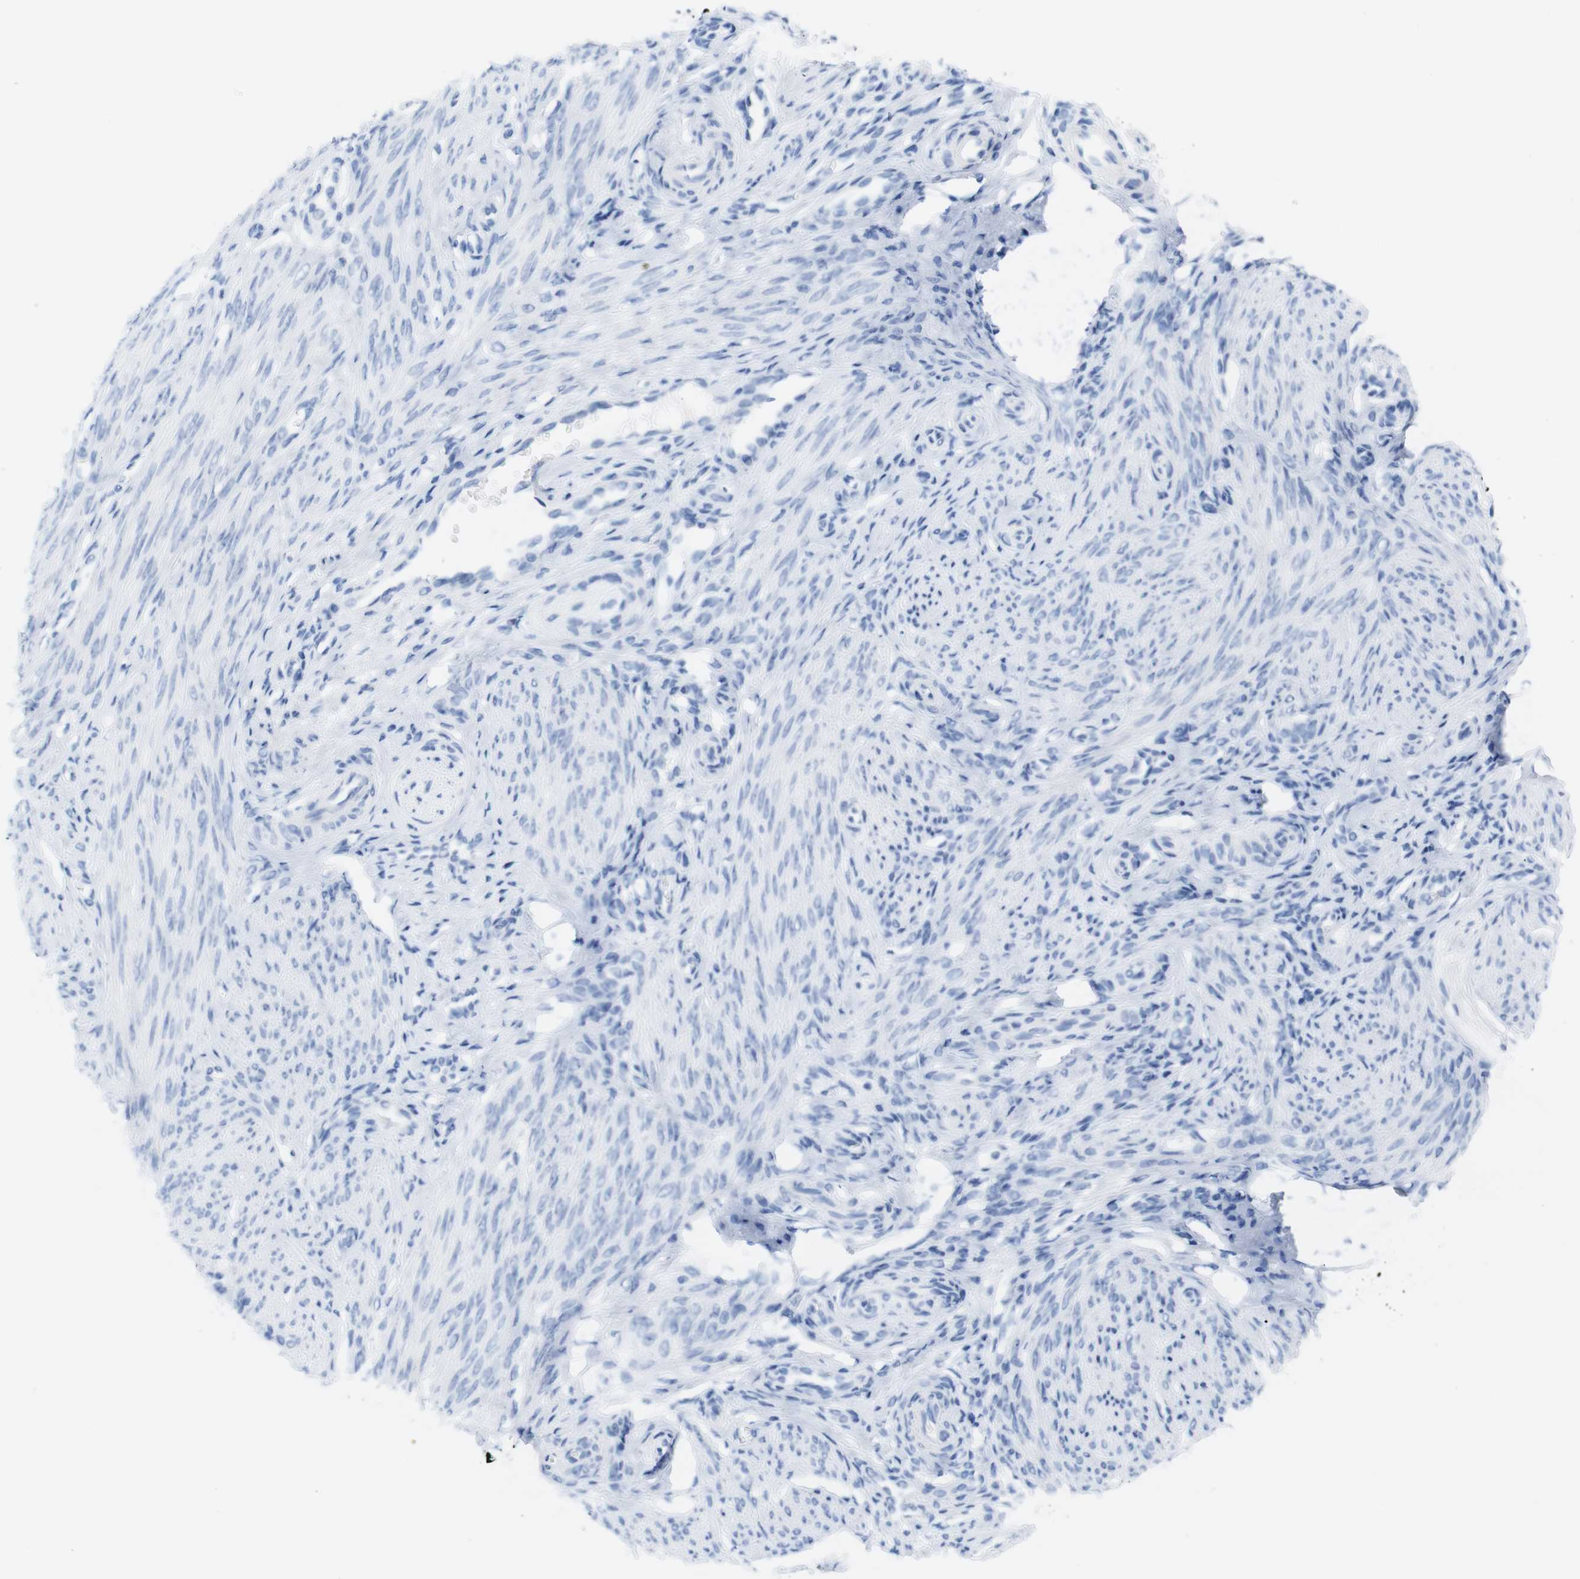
{"staining": {"intensity": "negative", "quantity": "none", "location": "none"}, "tissue": "endometrium", "cell_type": "Cells in endometrial stroma", "image_type": "normal", "snomed": [{"axis": "morphology", "description": "Normal tissue, NOS"}, {"axis": "topography", "description": "Endometrium"}], "caption": "Cells in endometrial stroma show no significant expression in unremarkable endometrium. (DAB immunohistochemistry, high magnification).", "gene": "LAG3", "patient": {"sex": "female", "age": 27}}